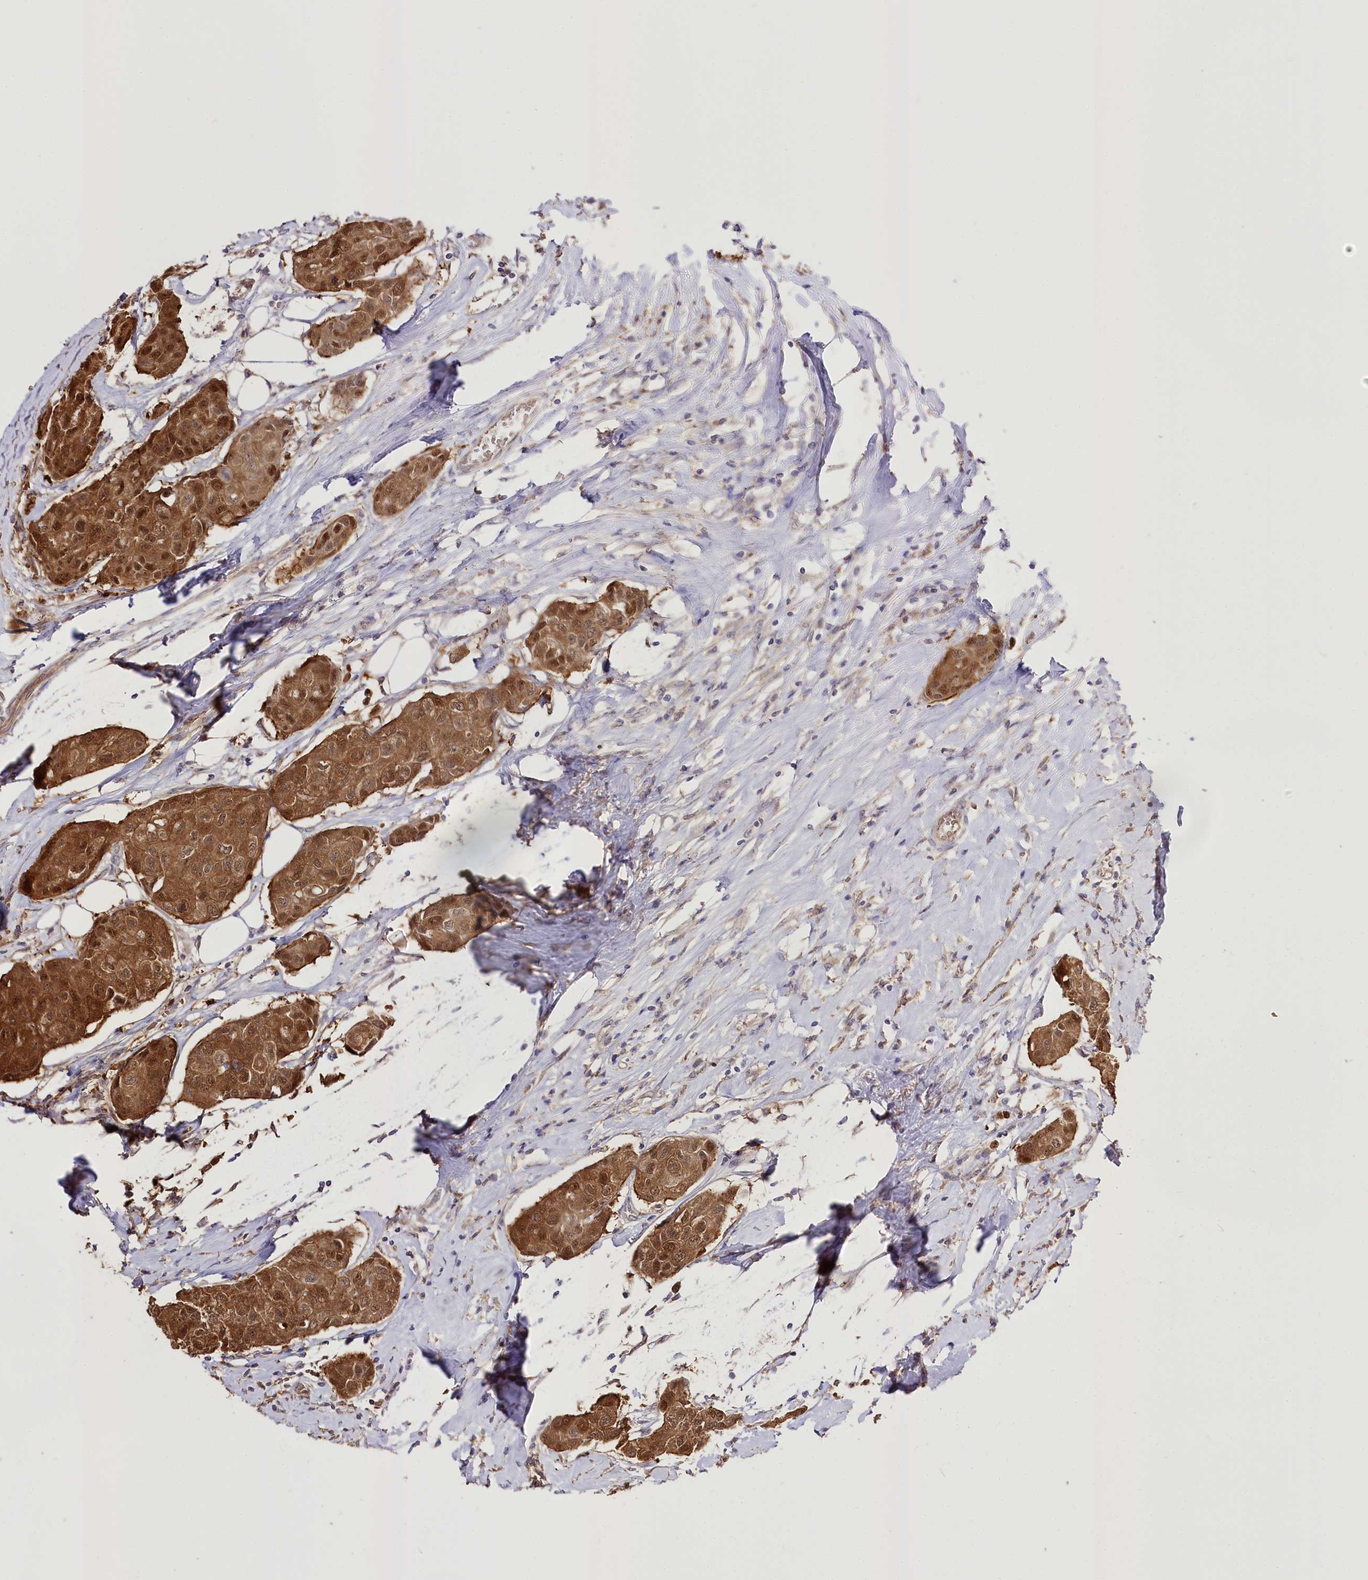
{"staining": {"intensity": "strong", "quantity": ">75%", "location": "cytoplasmic/membranous,nuclear"}, "tissue": "breast cancer", "cell_type": "Tumor cells", "image_type": "cancer", "snomed": [{"axis": "morphology", "description": "Duct carcinoma"}, {"axis": "topography", "description": "Breast"}], "caption": "Breast cancer stained for a protein shows strong cytoplasmic/membranous and nuclear positivity in tumor cells.", "gene": "R3HDM2", "patient": {"sex": "female", "age": 80}}